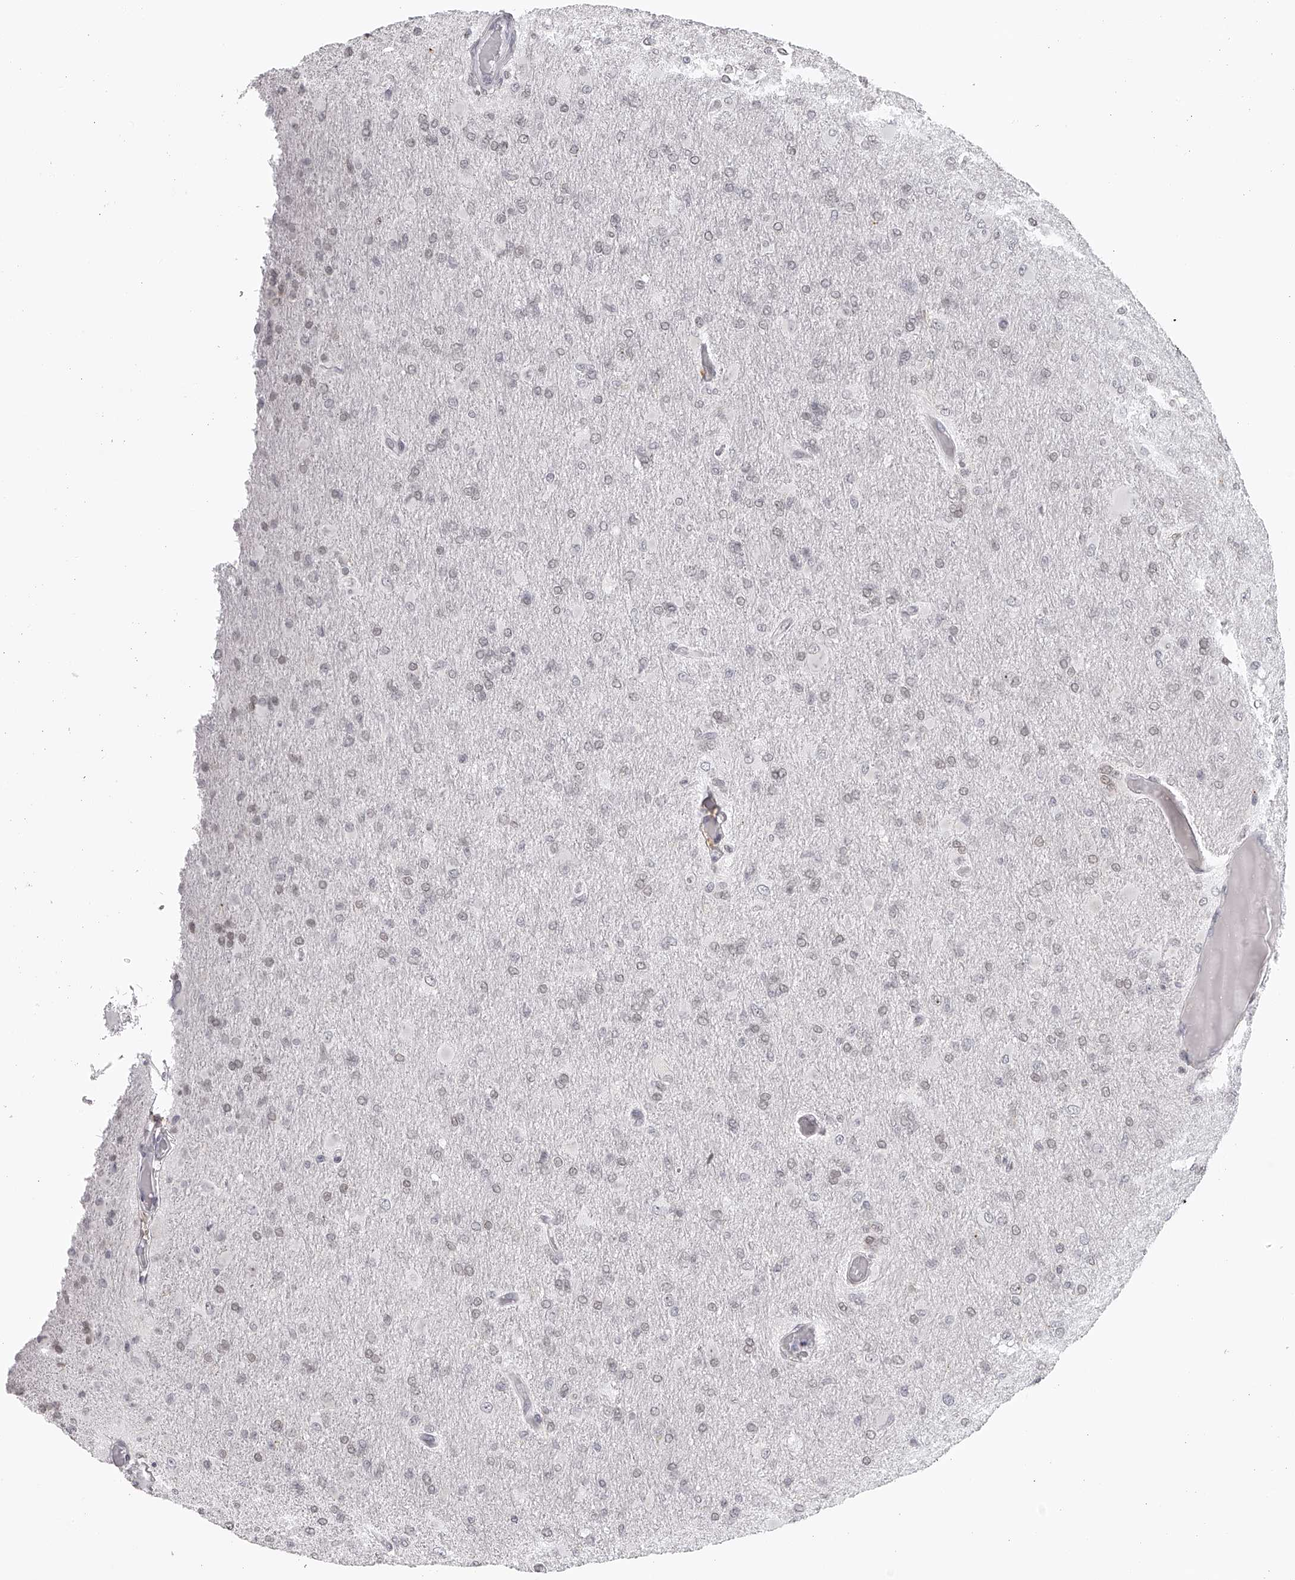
{"staining": {"intensity": "negative", "quantity": "none", "location": "none"}, "tissue": "glioma", "cell_type": "Tumor cells", "image_type": "cancer", "snomed": [{"axis": "morphology", "description": "Glioma, malignant, High grade"}, {"axis": "topography", "description": "Cerebral cortex"}], "caption": "Immunohistochemical staining of glioma reveals no significant positivity in tumor cells. (Brightfield microscopy of DAB immunohistochemistry (IHC) at high magnification).", "gene": "RNF220", "patient": {"sex": "female", "age": 36}}